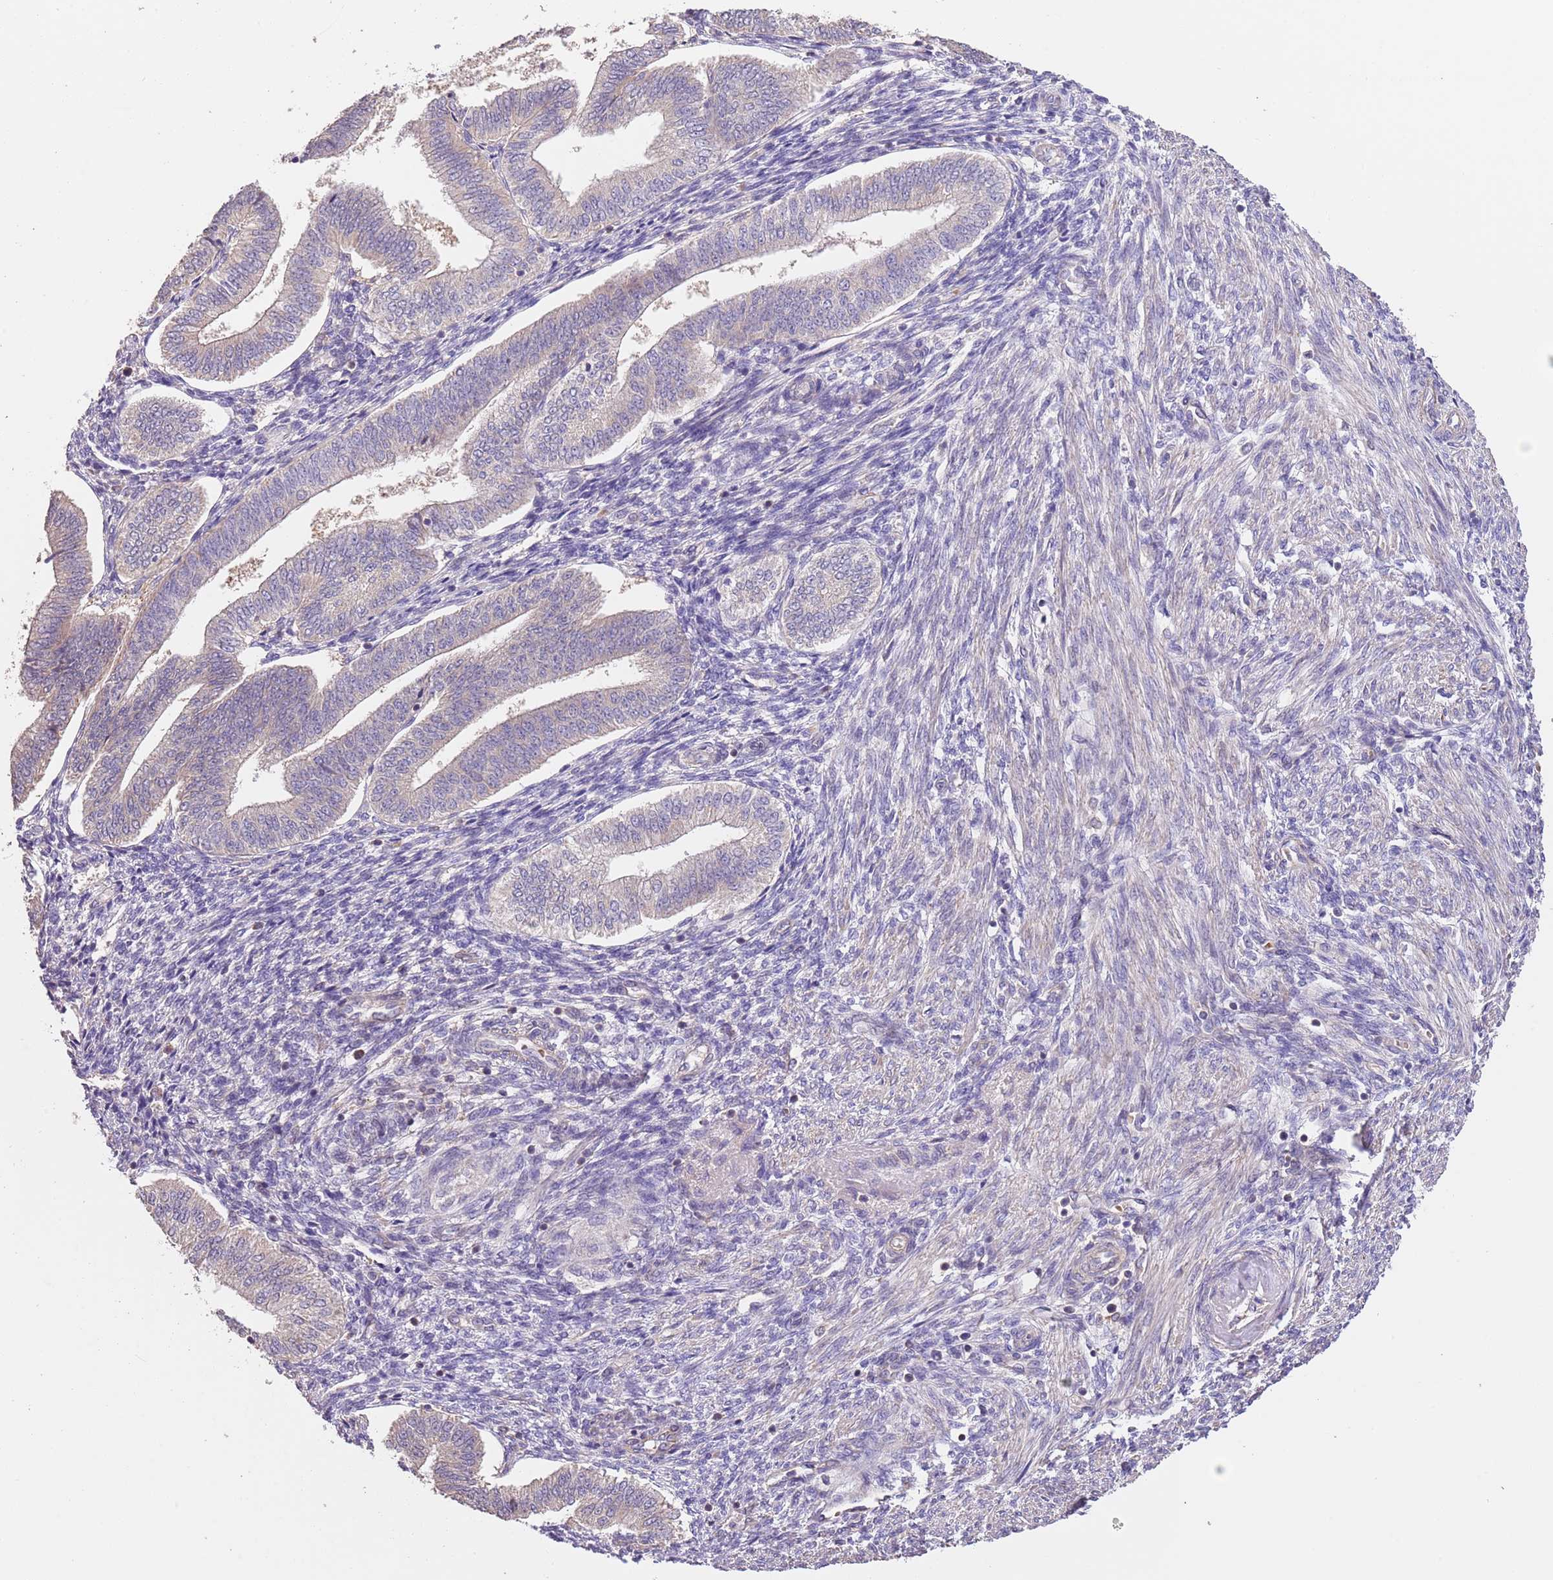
{"staining": {"intensity": "negative", "quantity": "none", "location": "none"}, "tissue": "endometrium", "cell_type": "Cells in endometrial stroma", "image_type": "normal", "snomed": [{"axis": "morphology", "description": "Normal tissue, NOS"}, {"axis": "topography", "description": "Endometrium"}], "caption": "Endometrium was stained to show a protein in brown. There is no significant positivity in cells in endometrial stroma.", "gene": "FAM89B", "patient": {"sex": "female", "age": 34}}